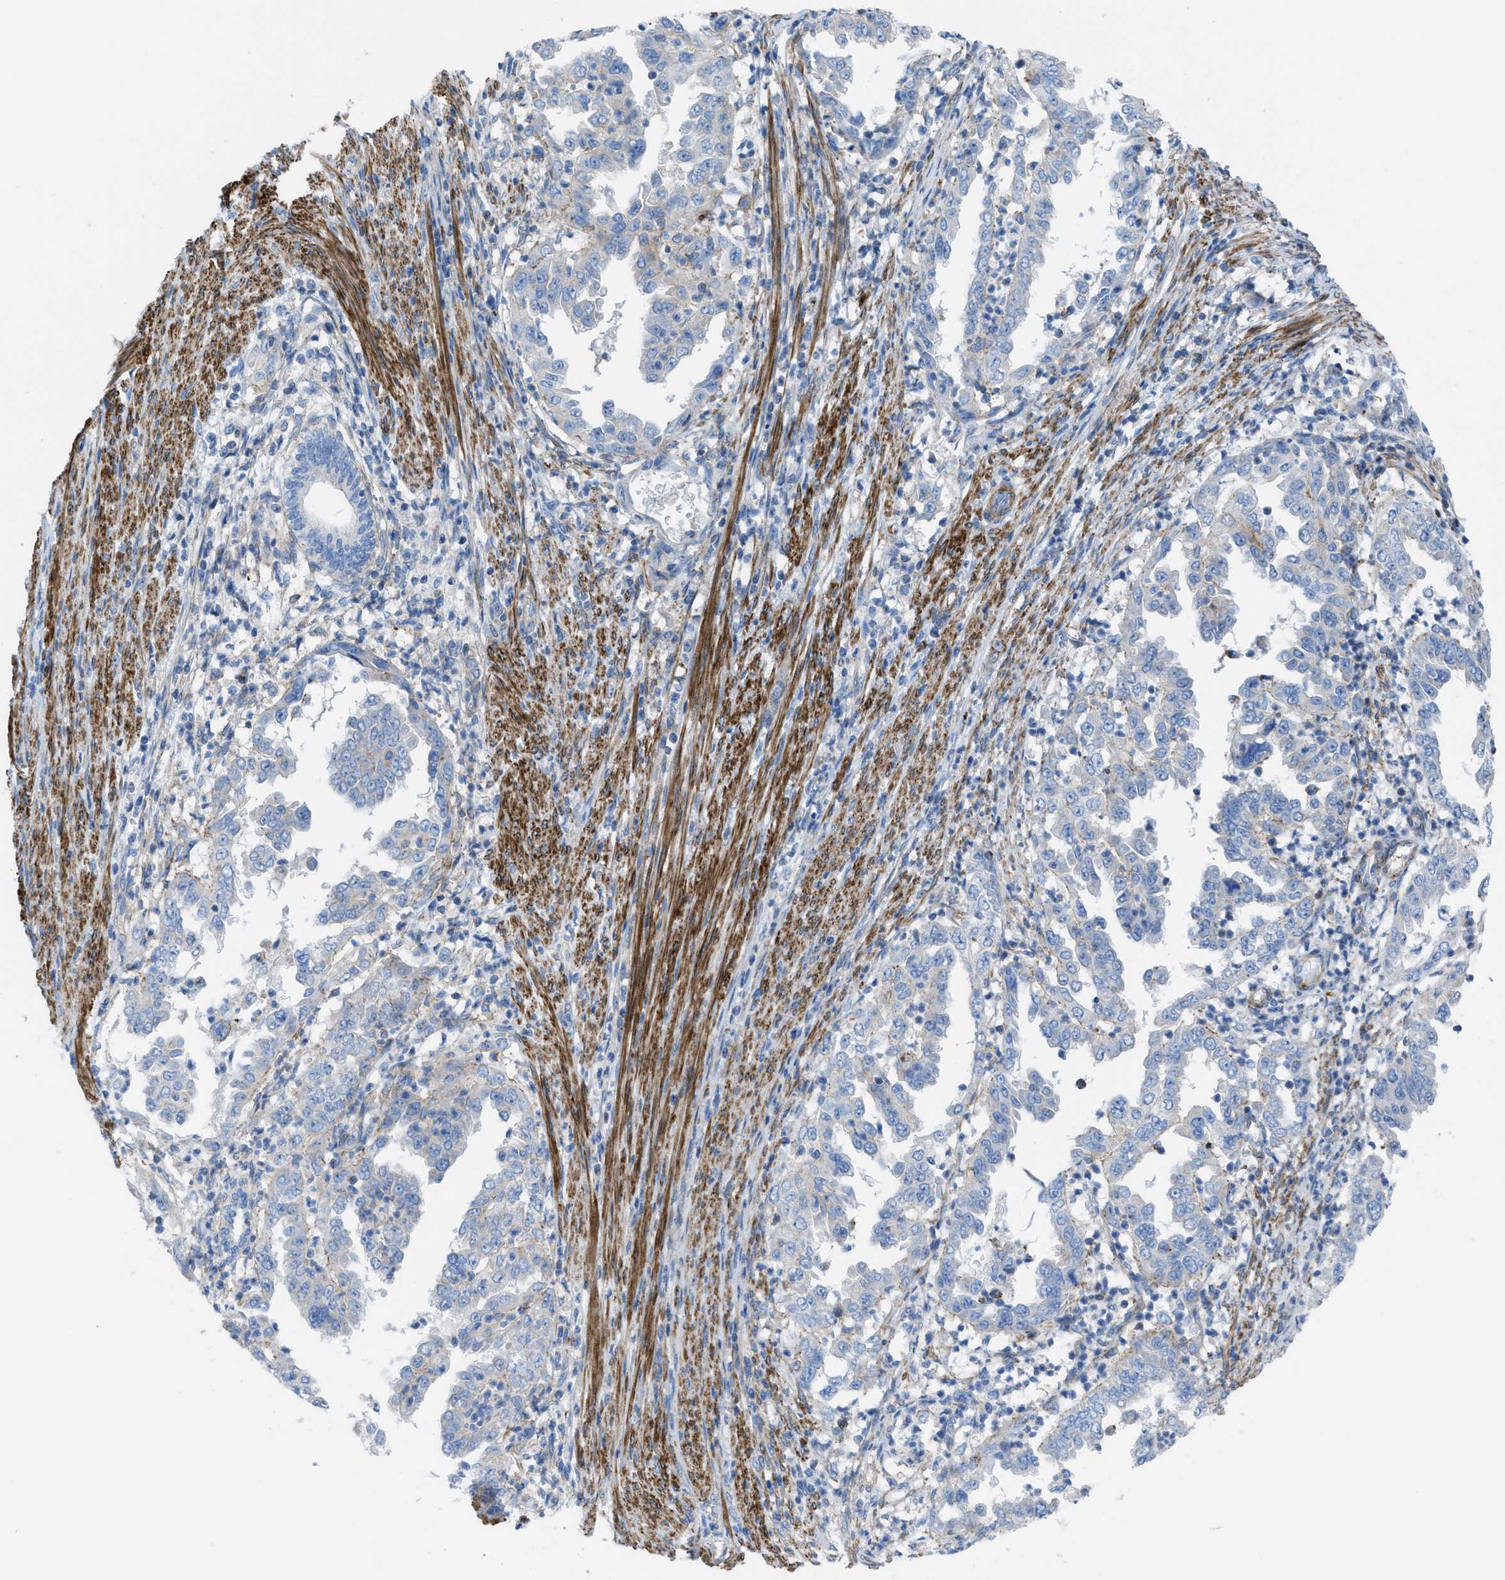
{"staining": {"intensity": "negative", "quantity": "none", "location": "none"}, "tissue": "endometrial cancer", "cell_type": "Tumor cells", "image_type": "cancer", "snomed": [{"axis": "morphology", "description": "Adenocarcinoma, NOS"}, {"axis": "topography", "description": "Endometrium"}], "caption": "High power microscopy image of an immunohistochemistry photomicrograph of endometrial adenocarcinoma, revealing no significant expression in tumor cells.", "gene": "KCNH7", "patient": {"sex": "female", "age": 85}}